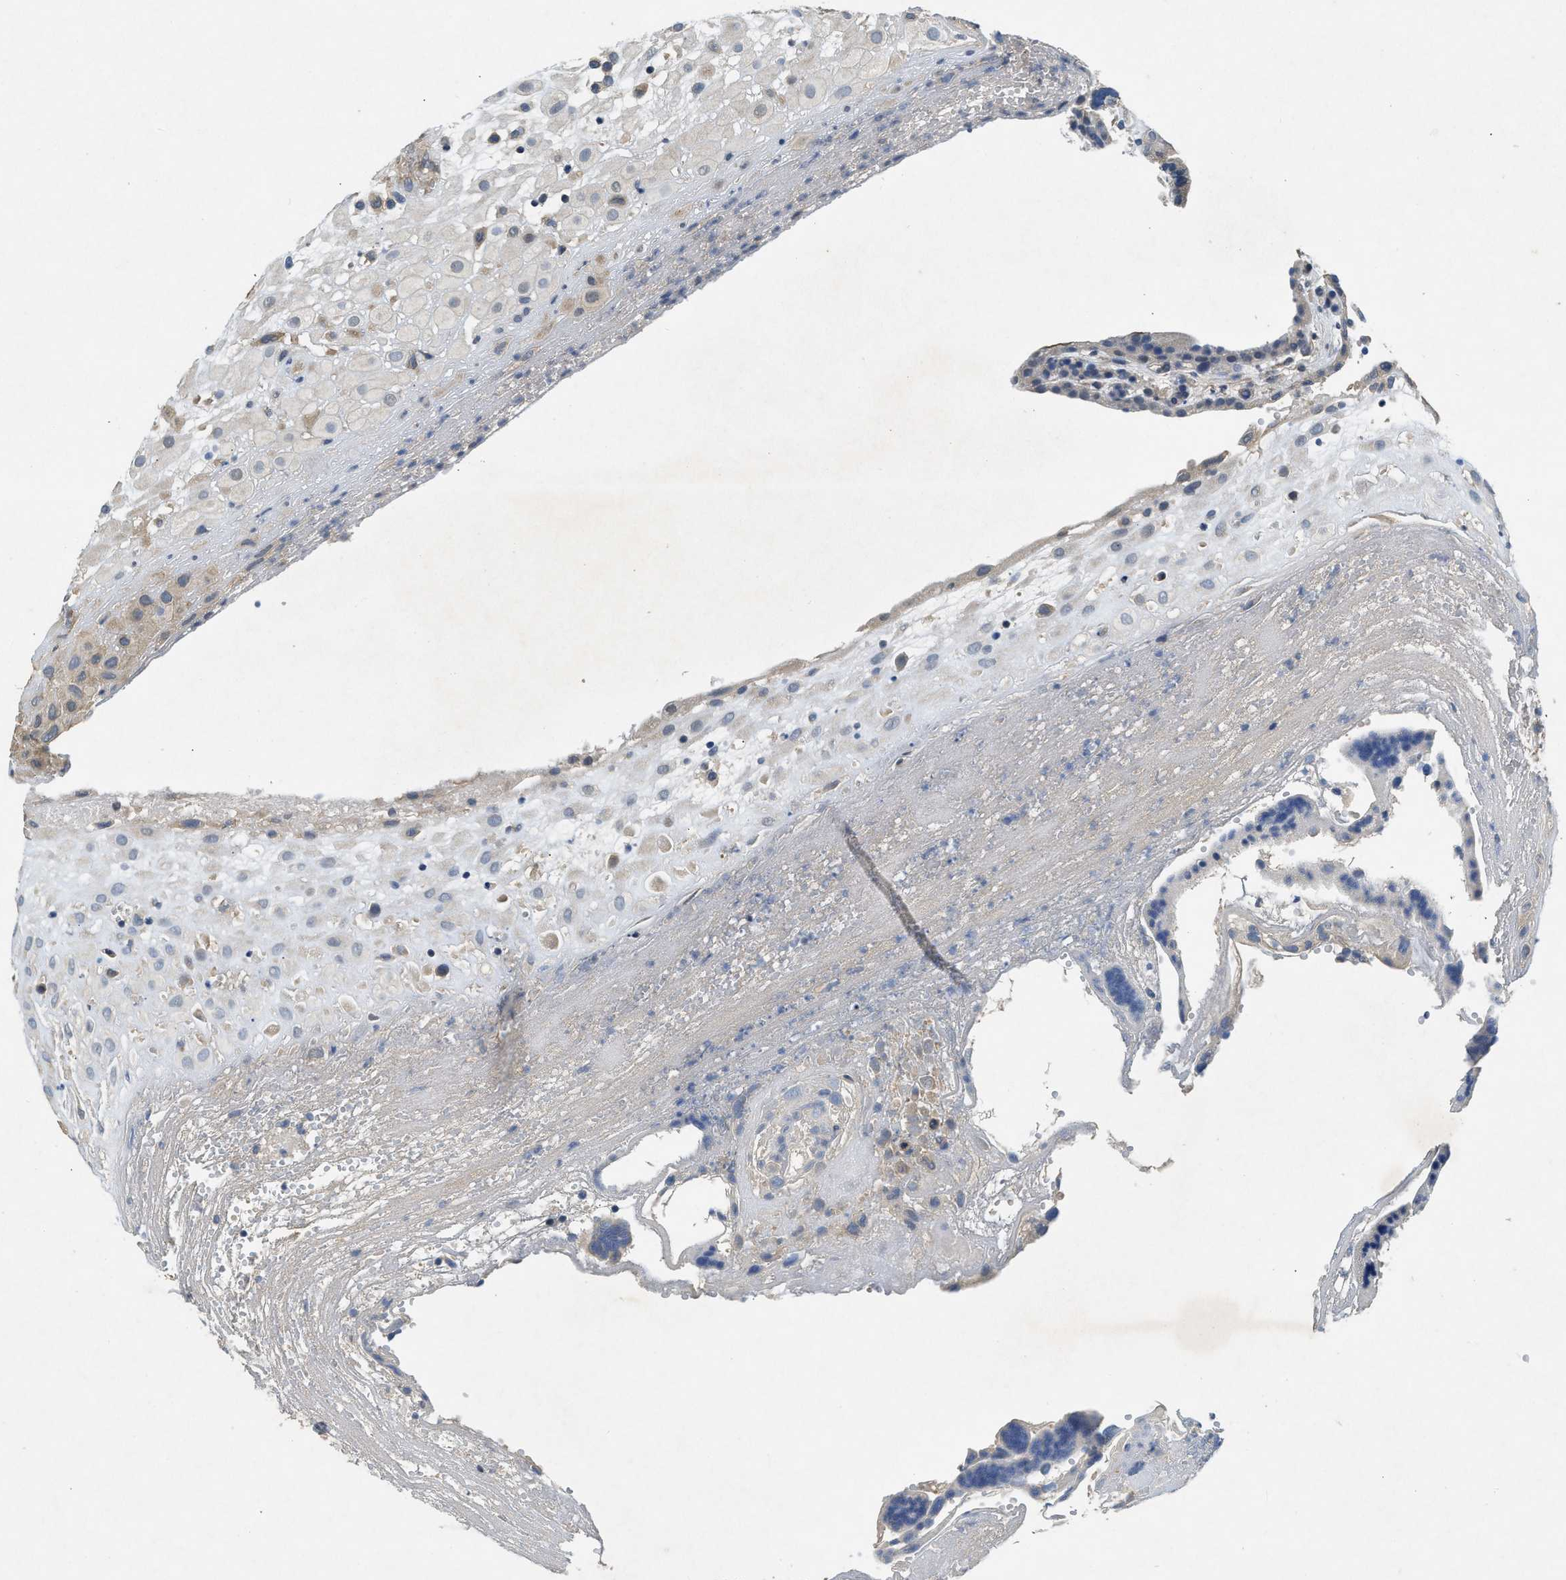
{"staining": {"intensity": "negative", "quantity": "none", "location": "none"}, "tissue": "placenta", "cell_type": "Decidual cells", "image_type": "normal", "snomed": [{"axis": "morphology", "description": "Normal tissue, NOS"}, {"axis": "topography", "description": "Placenta"}], "caption": "Decidual cells show no significant protein positivity in benign placenta. The staining was performed using DAB to visualize the protein expression in brown, while the nuclei were stained in blue with hematoxylin (Magnification: 20x).", "gene": "PPP3CA", "patient": {"sex": "female", "age": 18}}